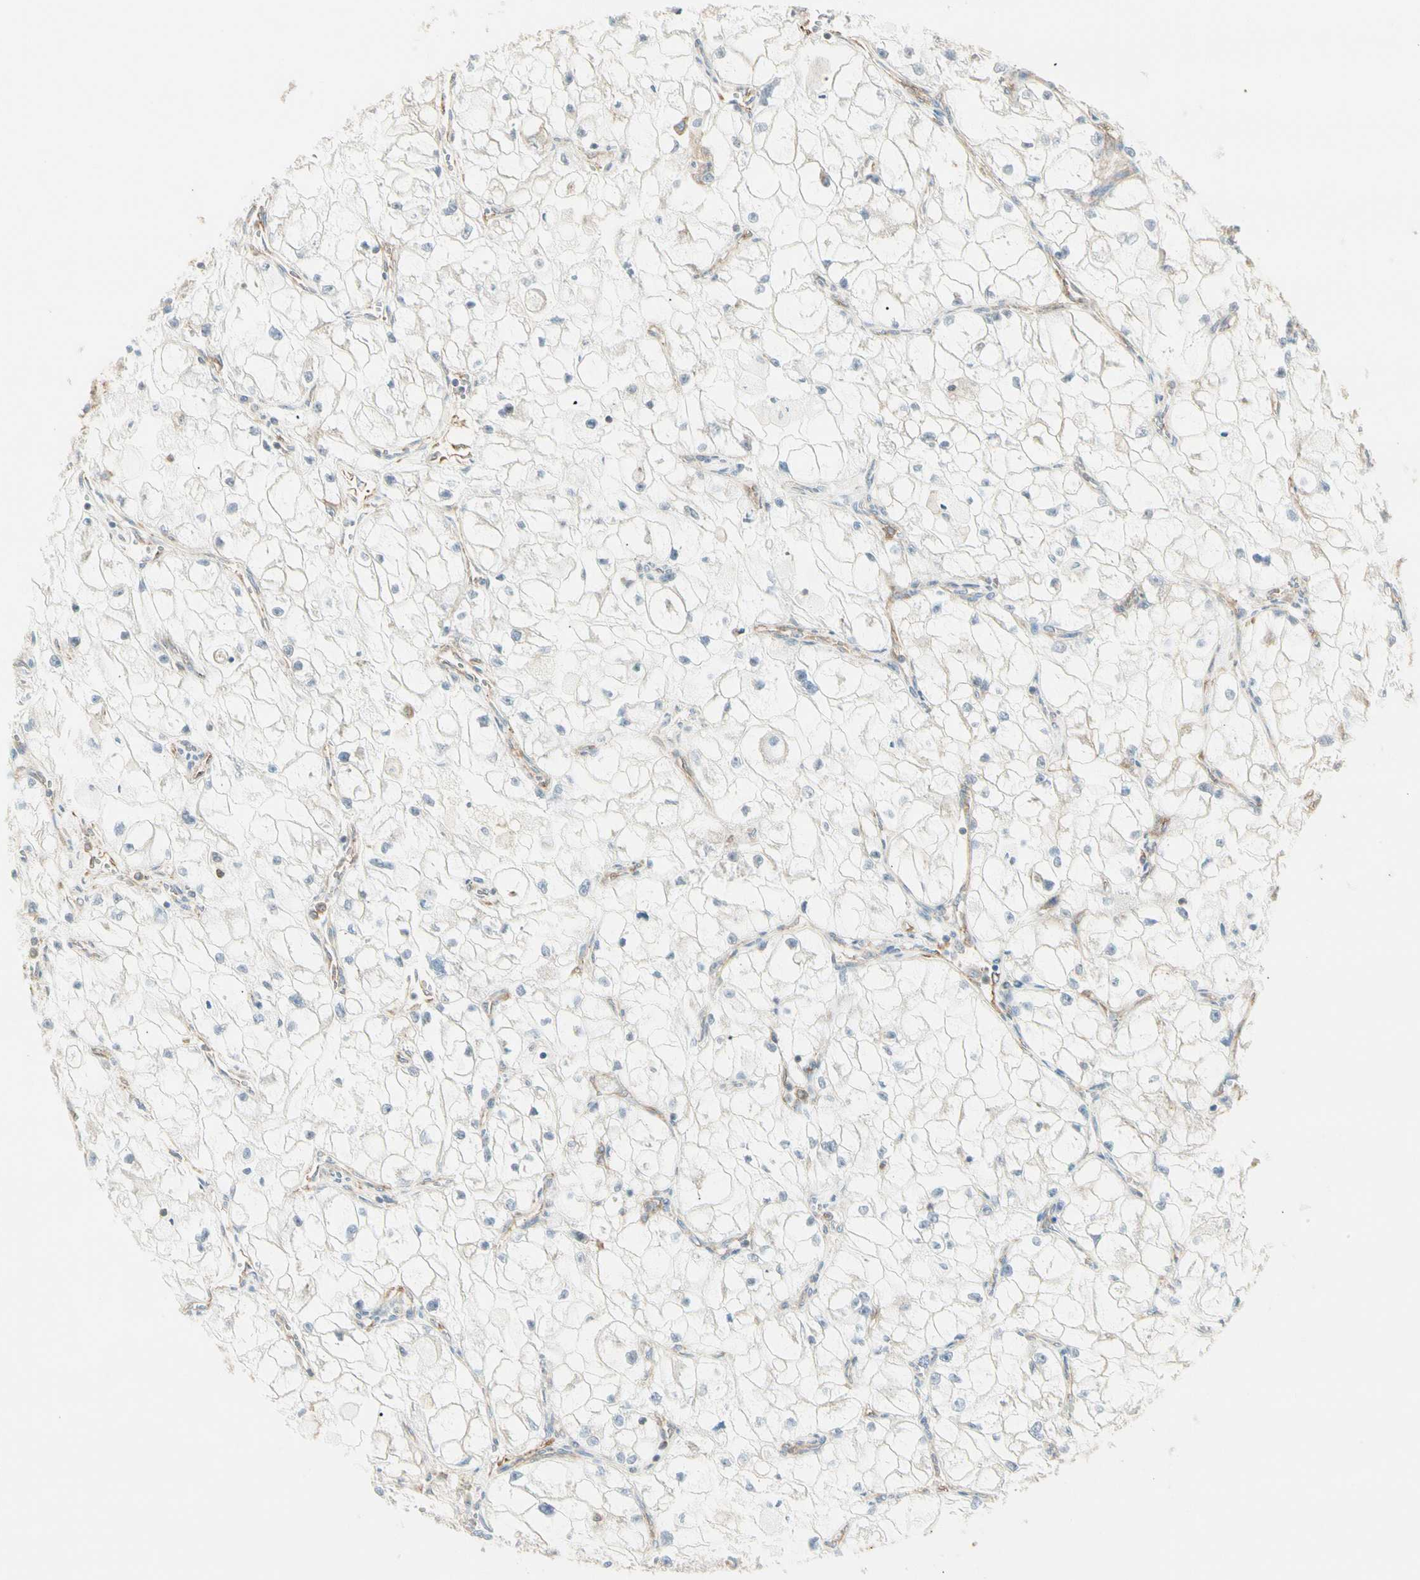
{"staining": {"intensity": "moderate", "quantity": ">75%", "location": "cytoplasmic/membranous"}, "tissue": "renal cancer", "cell_type": "Tumor cells", "image_type": "cancer", "snomed": [{"axis": "morphology", "description": "Adenocarcinoma, NOS"}, {"axis": "topography", "description": "Kidney"}], "caption": "The immunohistochemical stain shows moderate cytoplasmic/membranous expression in tumor cells of renal cancer (adenocarcinoma) tissue.", "gene": "AGFG1", "patient": {"sex": "female", "age": 70}}